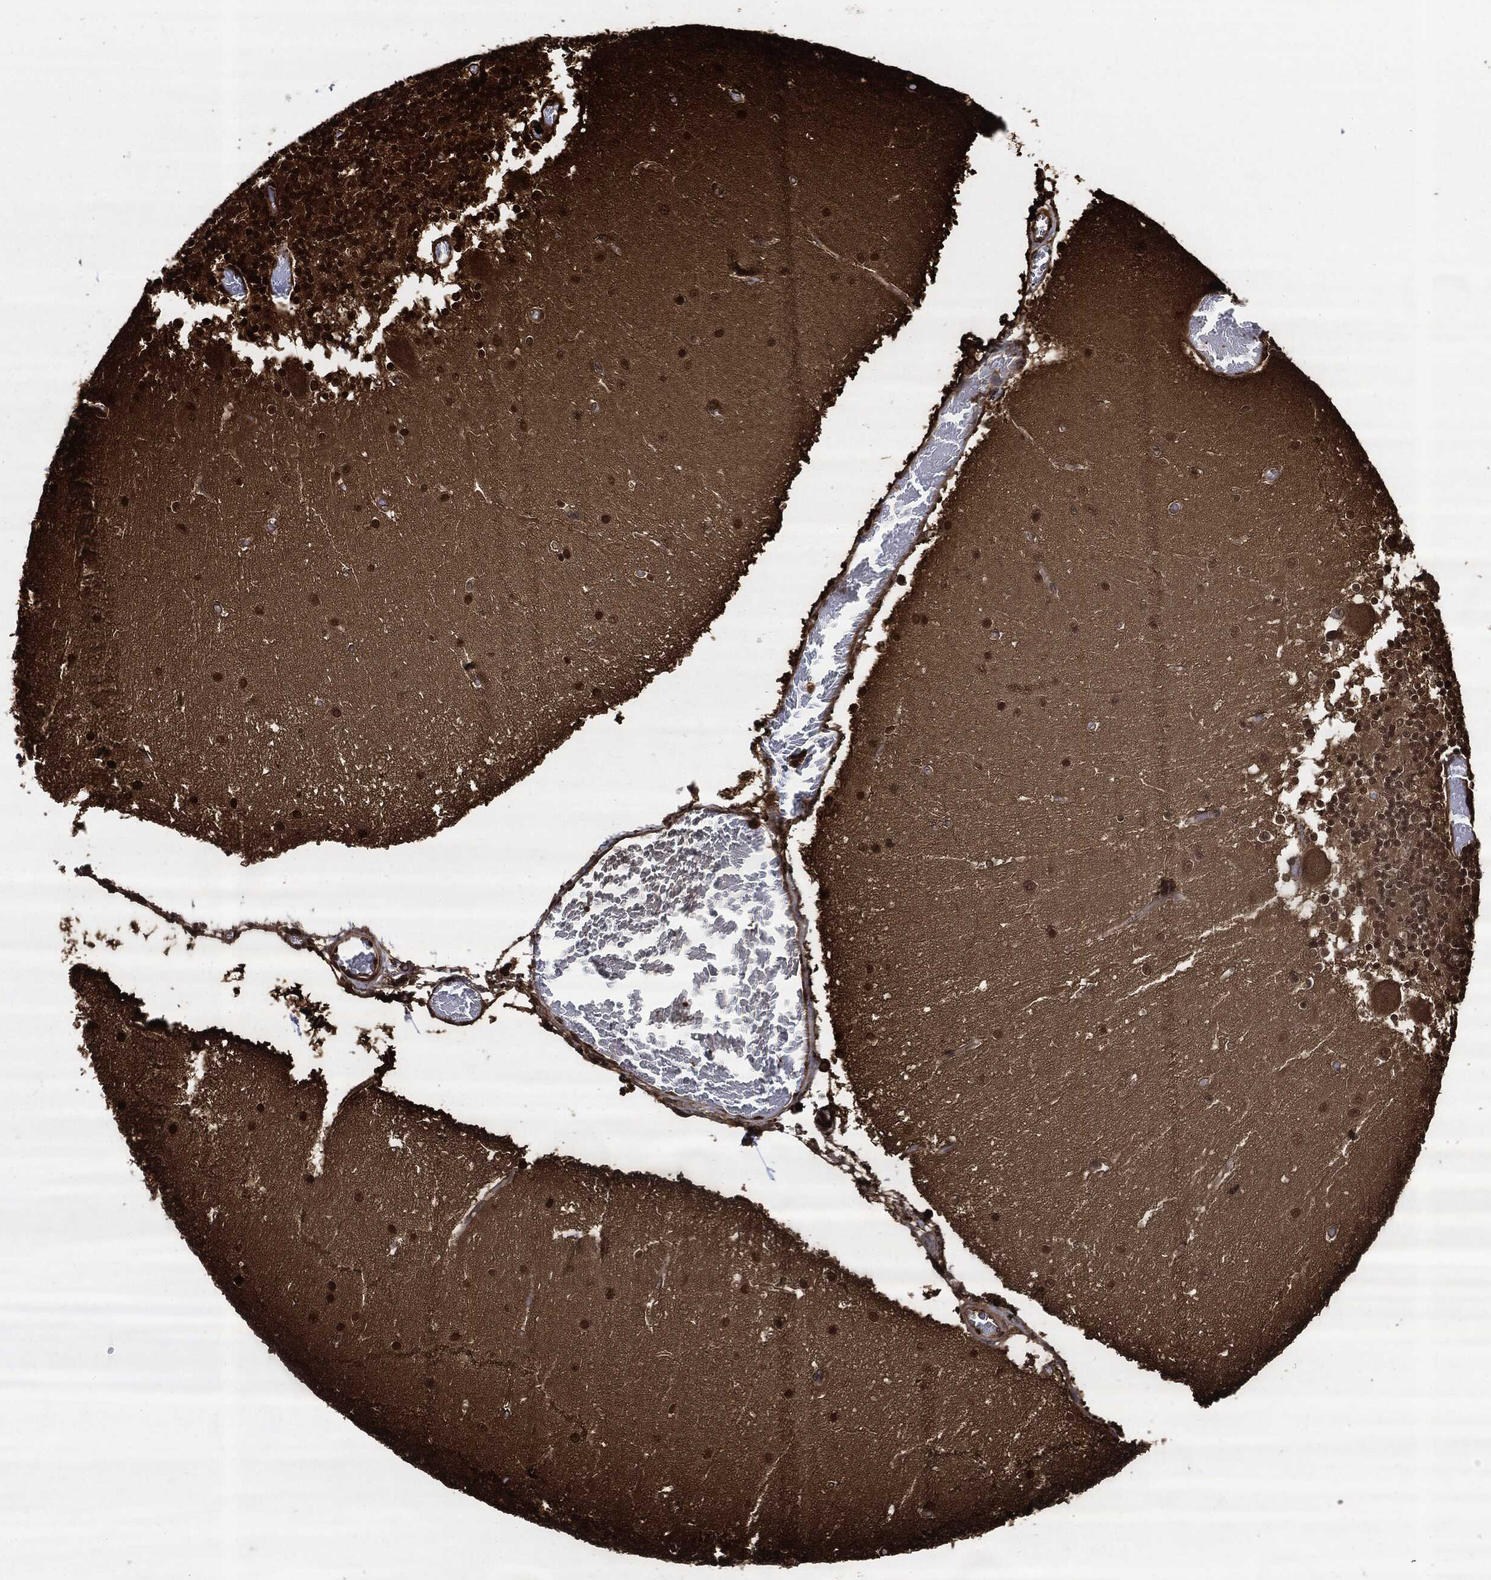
{"staining": {"intensity": "moderate", "quantity": "25%-75%", "location": "cytoplasmic/membranous,nuclear"}, "tissue": "cerebellum", "cell_type": "Cells in granular layer", "image_type": "normal", "snomed": [{"axis": "morphology", "description": "Normal tissue, NOS"}, {"axis": "topography", "description": "Cerebellum"}], "caption": "About 25%-75% of cells in granular layer in unremarkable cerebellum exhibit moderate cytoplasmic/membranous,nuclear protein expression as visualized by brown immunohistochemical staining.", "gene": "YWHAB", "patient": {"sex": "female", "age": 28}}